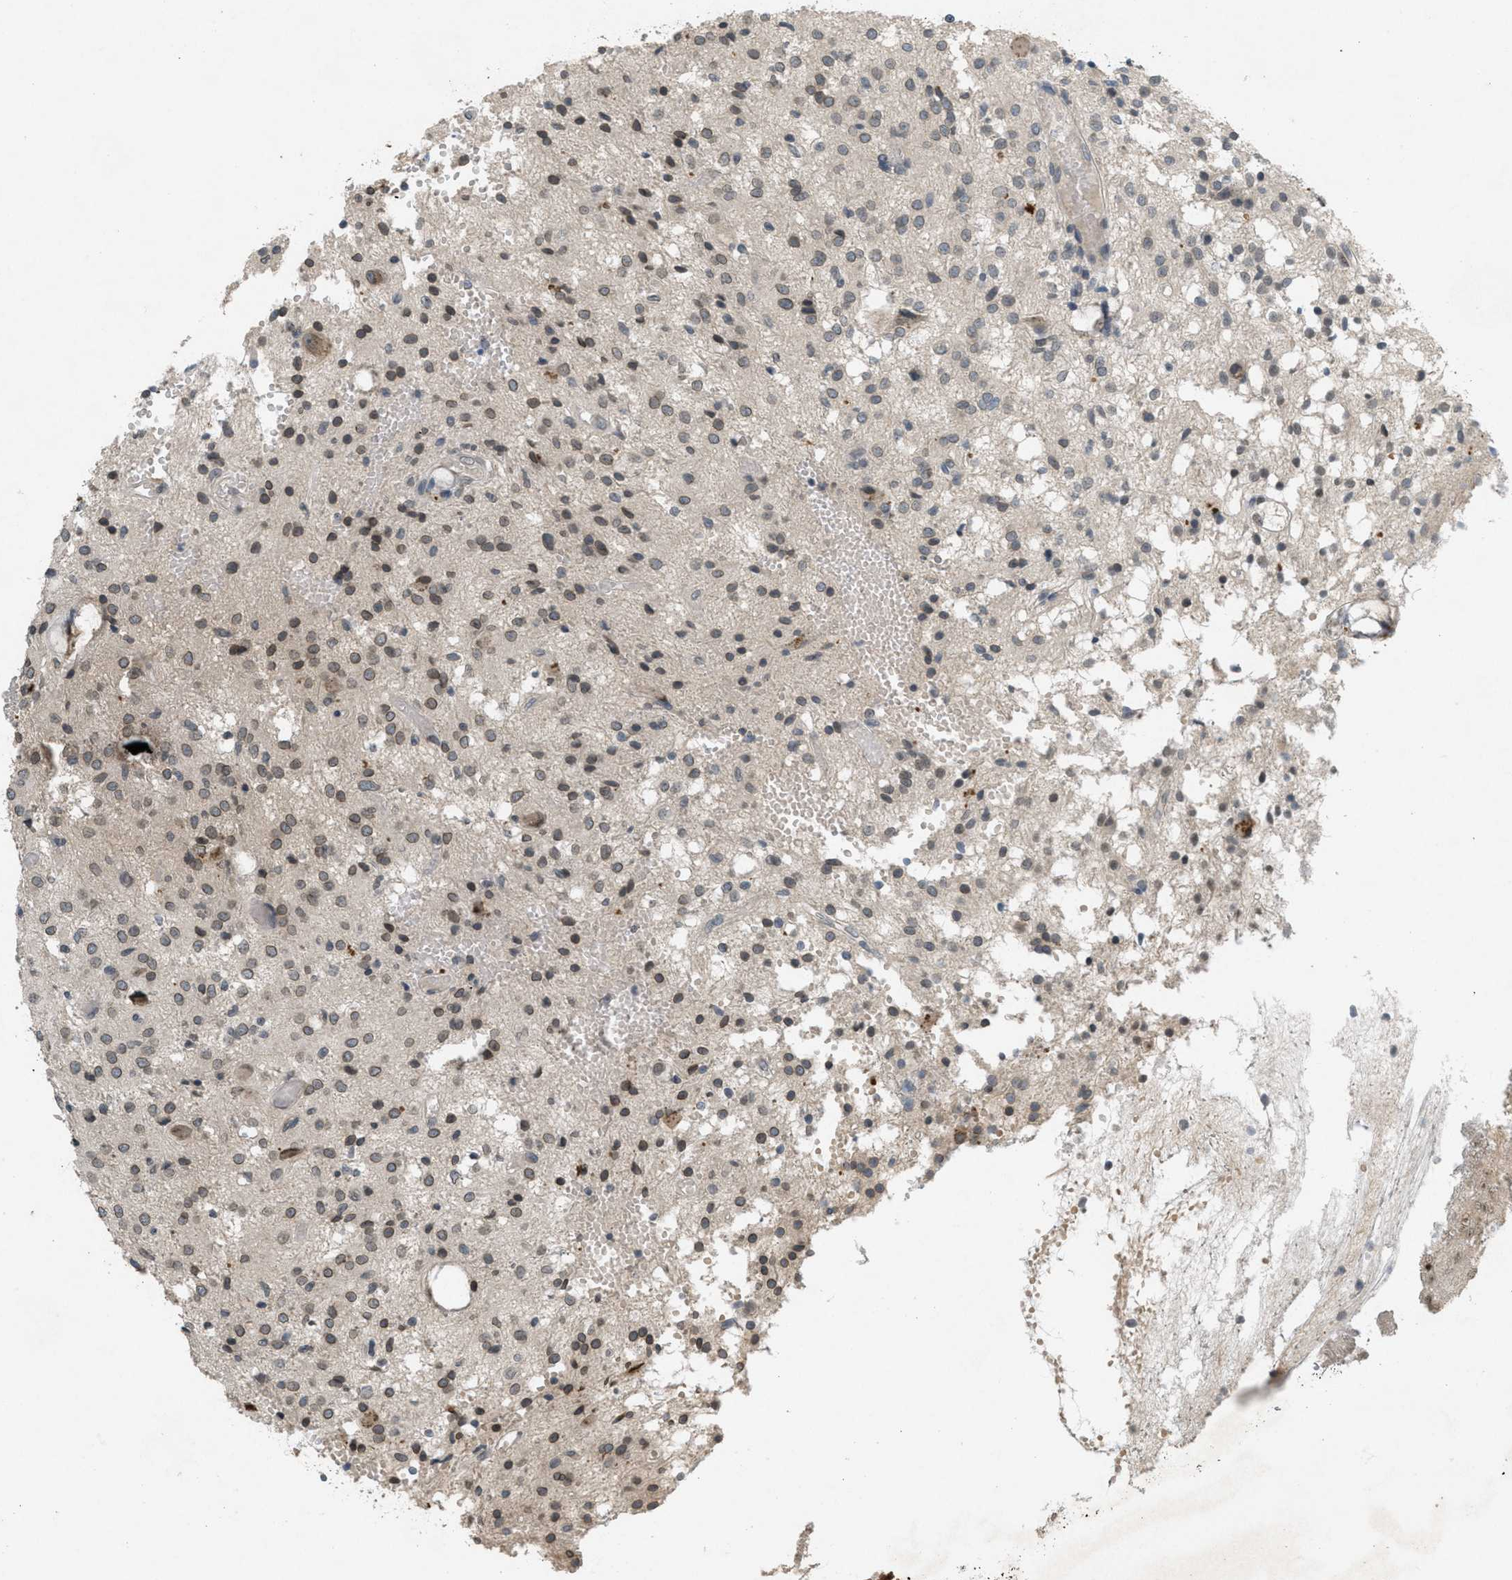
{"staining": {"intensity": "moderate", "quantity": ">75%", "location": "cytoplasmic/membranous,nuclear"}, "tissue": "glioma", "cell_type": "Tumor cells", "image_type": "cancer", "snomed": [{"axis": "morphology", "description": "Glioma, malignant, High grade"}, {"axis": "topography", "description": "Brain"}], "caption": "Malignant high-grade glioma stained with immunohistochemistry reveals moderate cytoplasmic/membranous and nuclear positivity in about >75% of tumor cells.", "gene": "ABHD6", "patient": {"sex": "female", "age": 59}}